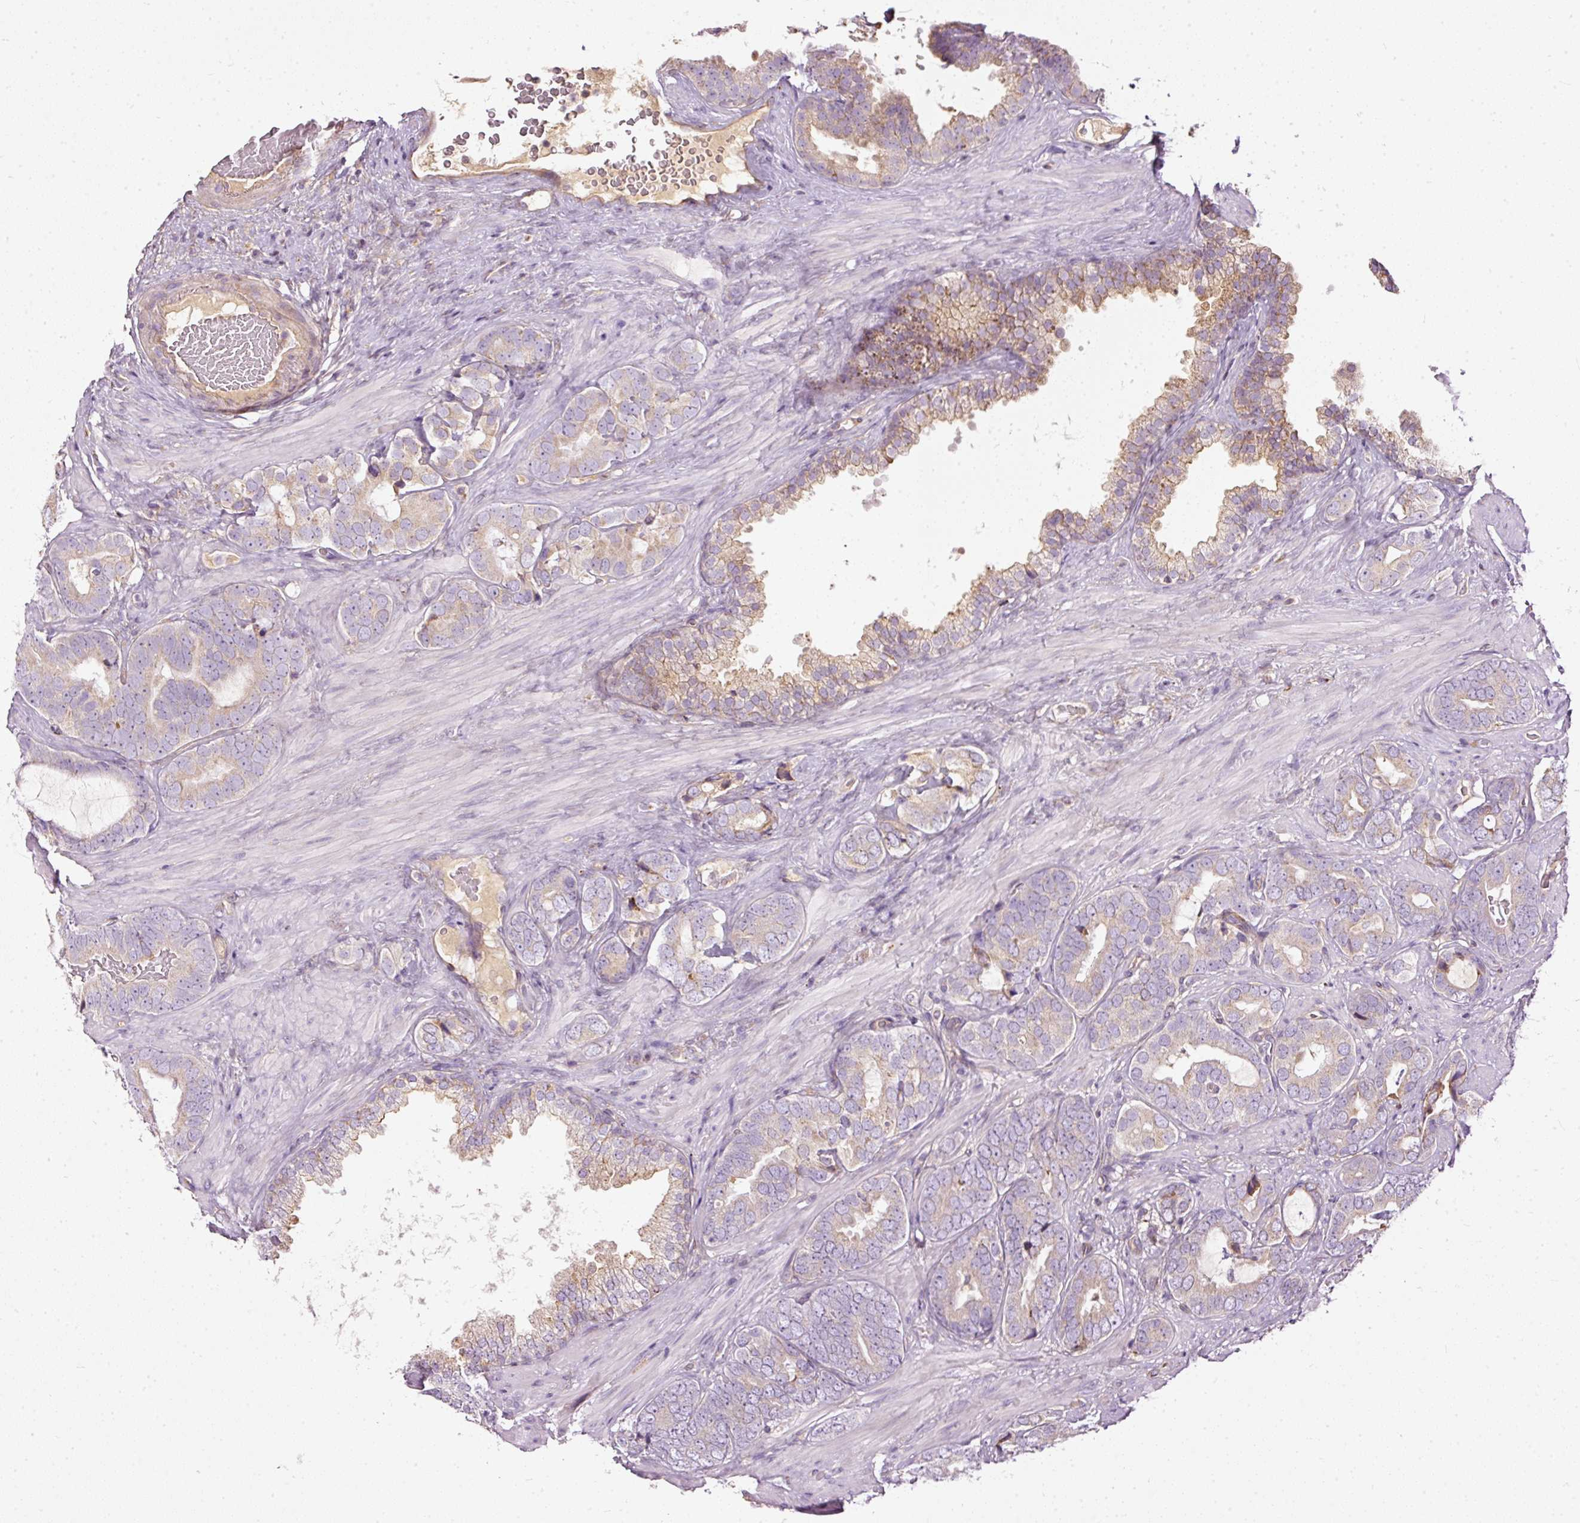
{"staining": {"intensity": "weak", "quantity": "<25%", "location": "cytoplasmic/membranous"}, "tissue": "prostate cancer", "cell_type": "Tumor cells", "image_type": "cancer", "snomed": [{"axis": "morphology", "description": "Adenocarcinoma, High grade"}, {"axis": "topography", "description": "Prostate"}], "caption": "Protein analysis of prostate adenocarcinoma (high-grade) exhibits no significant positivity in tumor cells.", "gene": "PAQR9", "patient": {"sex": "male", "age": 71}}